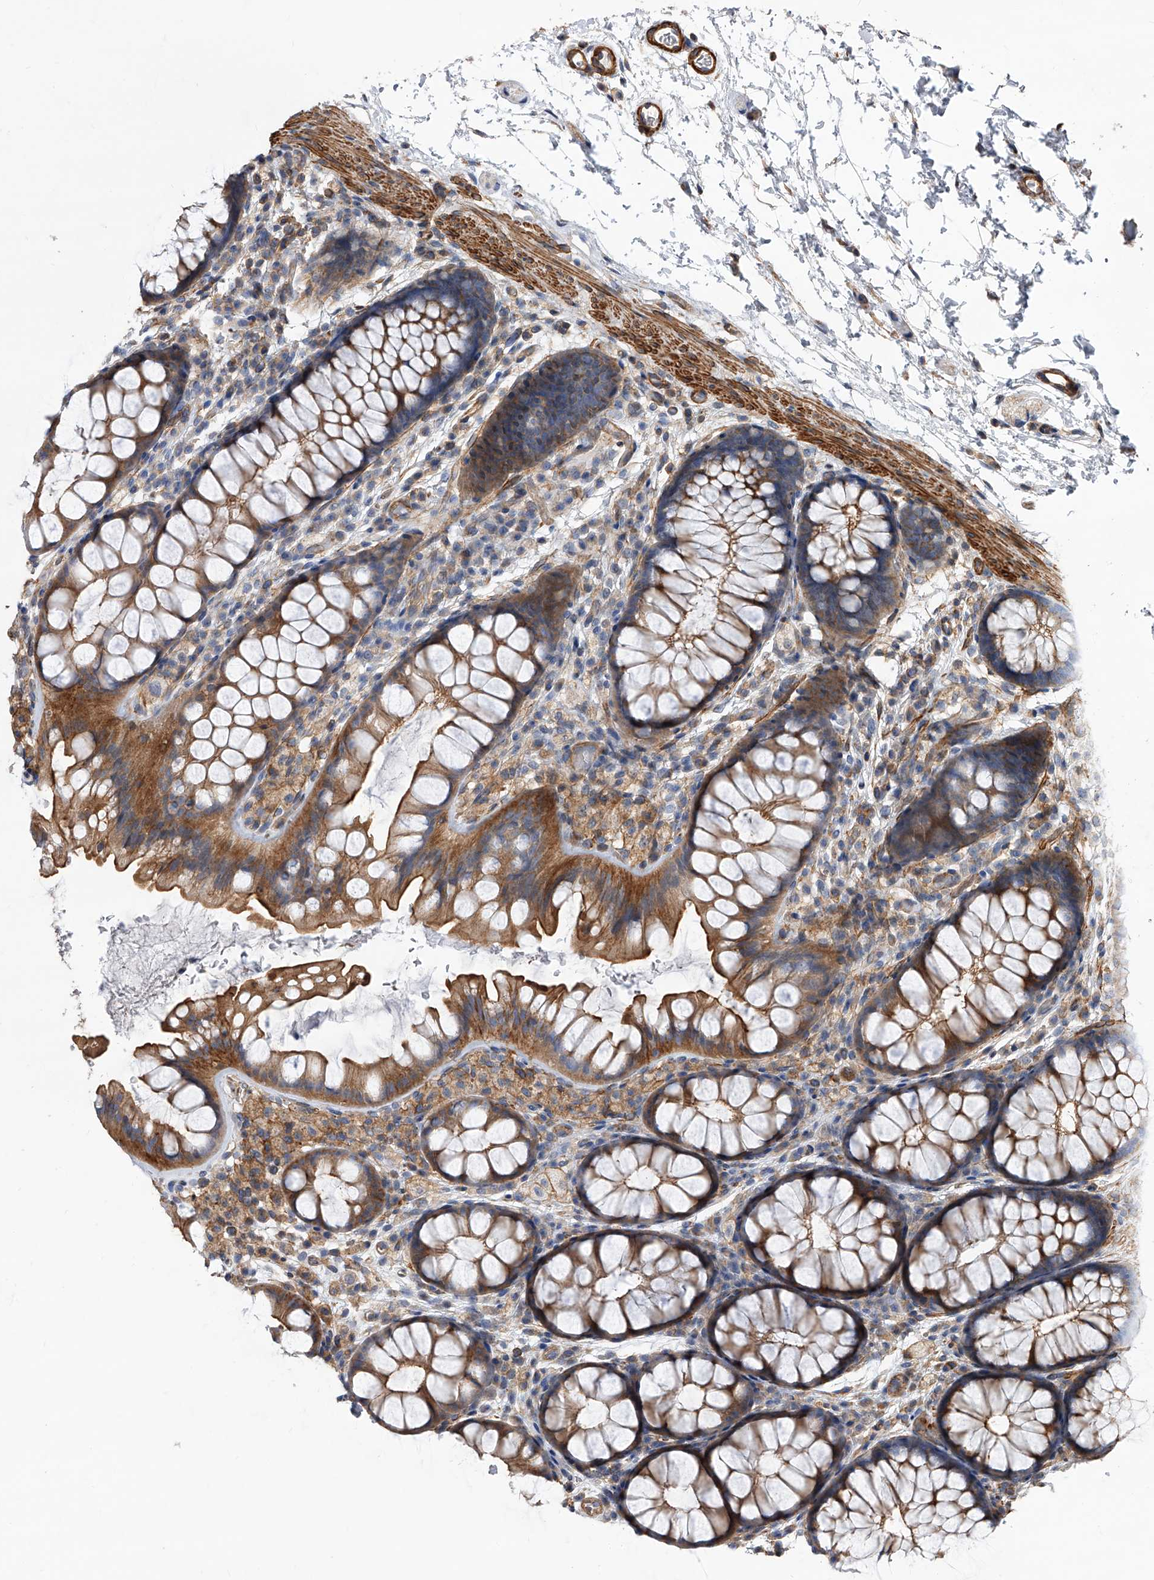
{"staining": {"intensity": "moderate", "quantity": ">75%", "location": "cytoplasmic/membranous"}, "tissue": "colon", "cell_type": "Endothelial cells", "image_type": "normal", "snomed": [{"axis": "morphology", "description": "Normal tissue, NOS"}, {"axis": "topography", "description": "Colon"}], "caption": "Normal colon demonstrates moderate cytoplasmic/membranous staining in about >75% of endothelial cells, visualized by immunohistochemistry.", "gene": "PISD", "patient": {"sex": "female", "age": 62}}